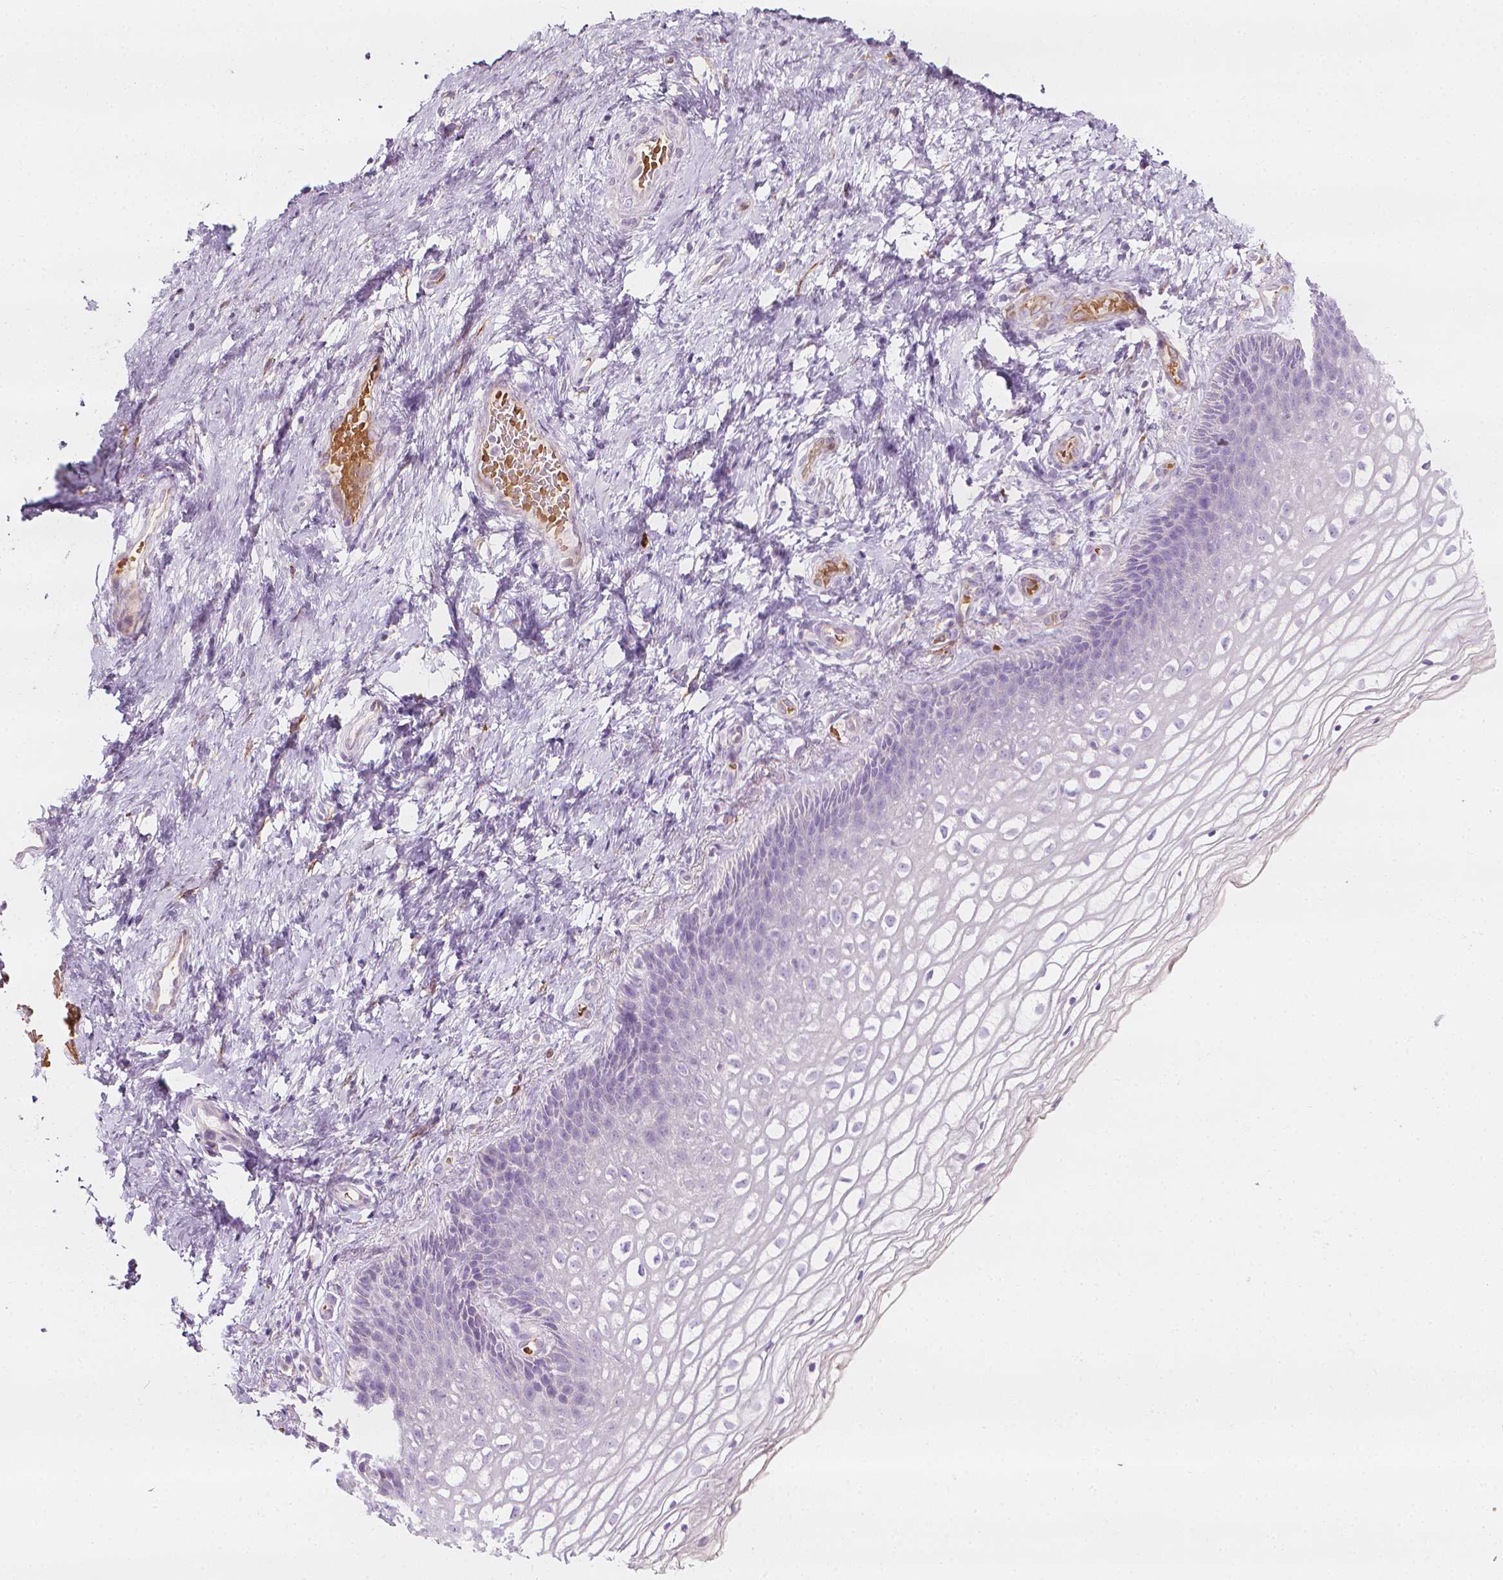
{"staining": {"intensity": "moderate", "quantity": "<25%", "location": "cytoplasmic/membranous"}, "tissue": "cervix", "cell_type": "Glandular cells", "image_type": "normal", "snomed": [{"axis": "morphology", "description": "Normal tissue, NOS"}, {"axis": "topography", "description": "Cervix"}], "caption": "This is an image of IHC staining of normal cervix, which shows moderate positivity in the cytoplasmic/membranous of glandular cells.", "gene": "CES1", "patient": {"sex": "female", "age": 34}}